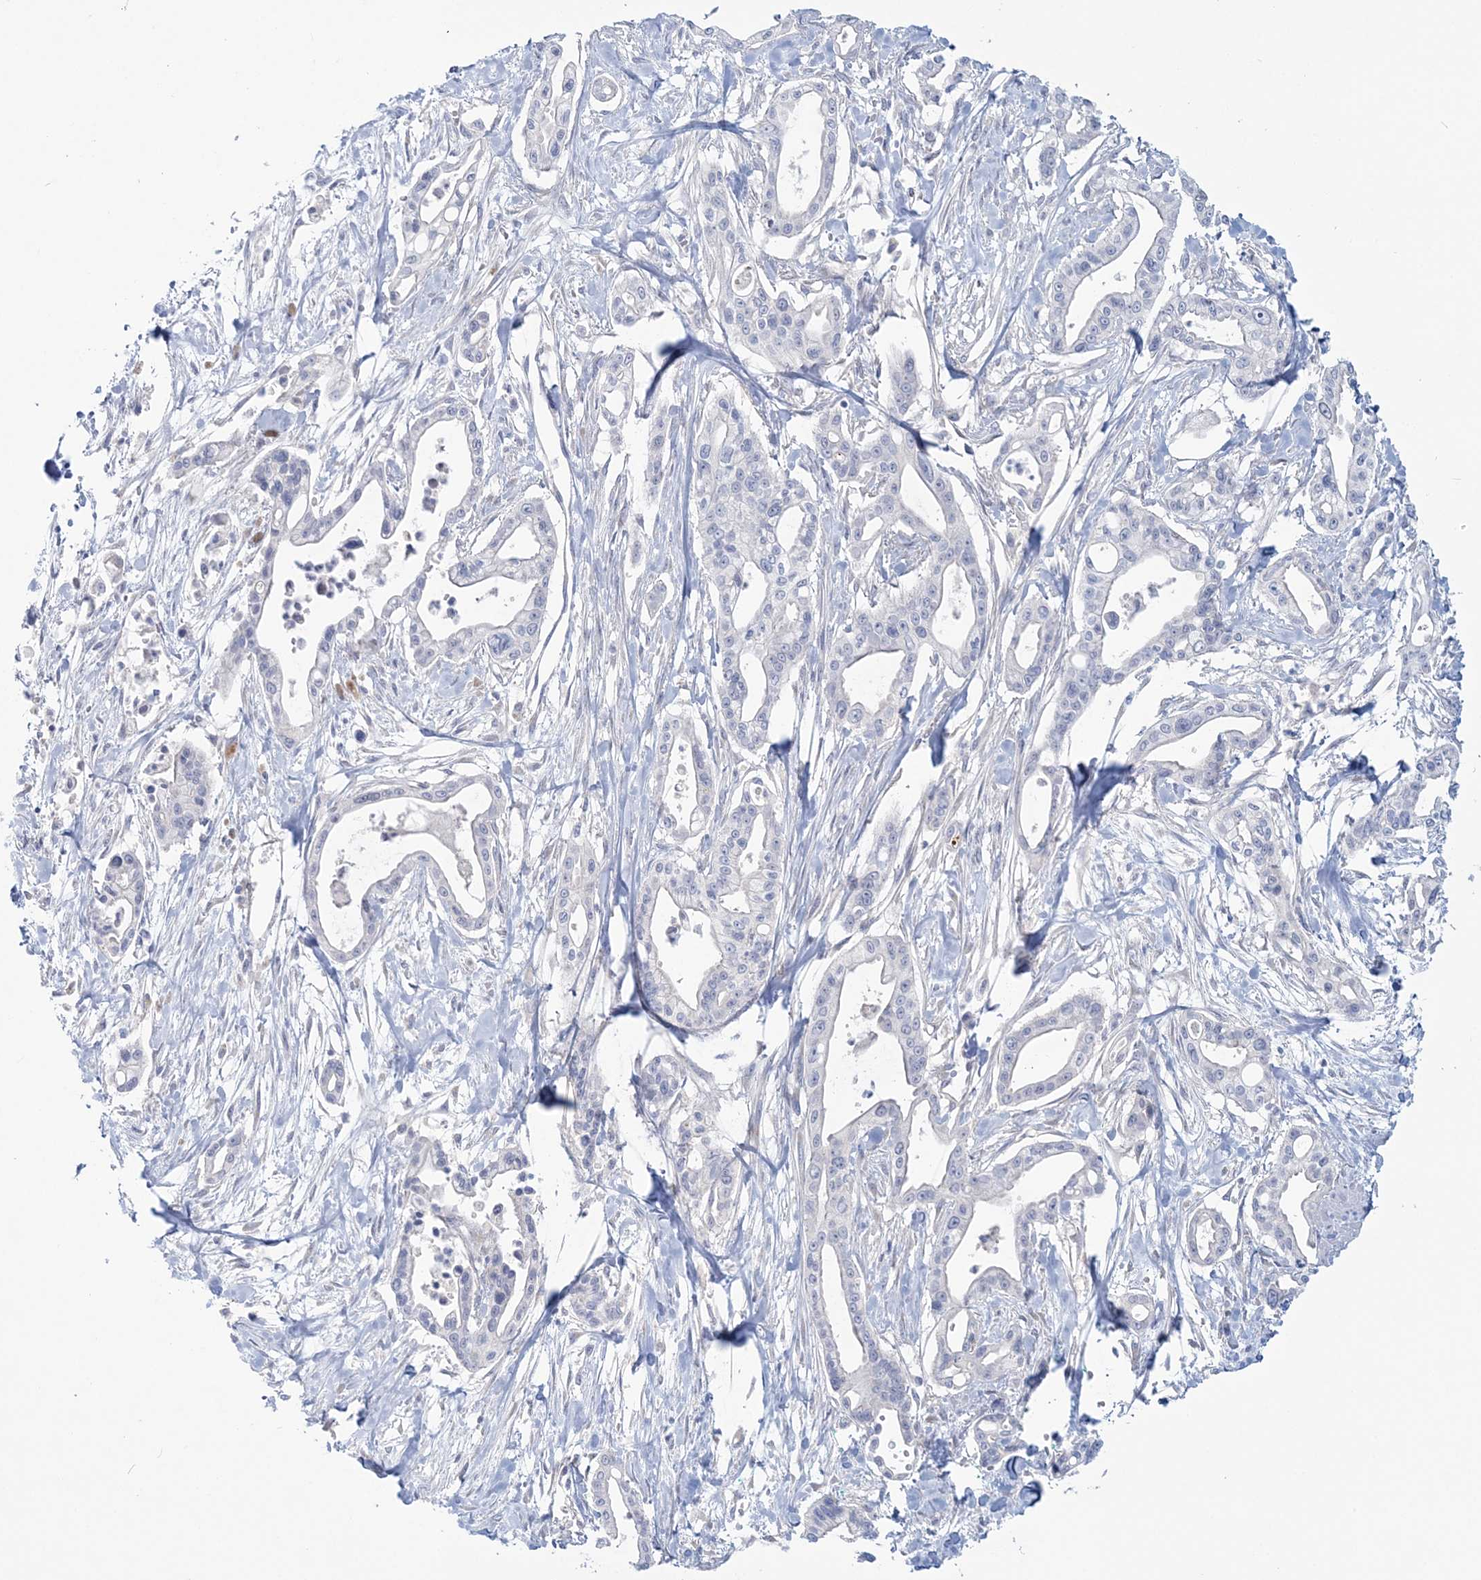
{"staining": {"intensity": "negative", "quantity": "none", "location": "none"}, "tissue": "pancreatic cancer", "cell_type": "Tumor cells", "image_type": "cancer", "snomed": [{"axis": "morphology", "description": "Adenocarcinoma, NOS"}, {"axis": "topography", "description": "Pancreas"}], "caption": "High power microscopy micrograph of an immunohistochemistry micrograph of pancreatic cancer (adenocarcinoma), revealing no significant staining in tumor cells. Nuclei are stained in blue.", "gene": "ADGB", "patient": {"sex": "male", "age": 68}}